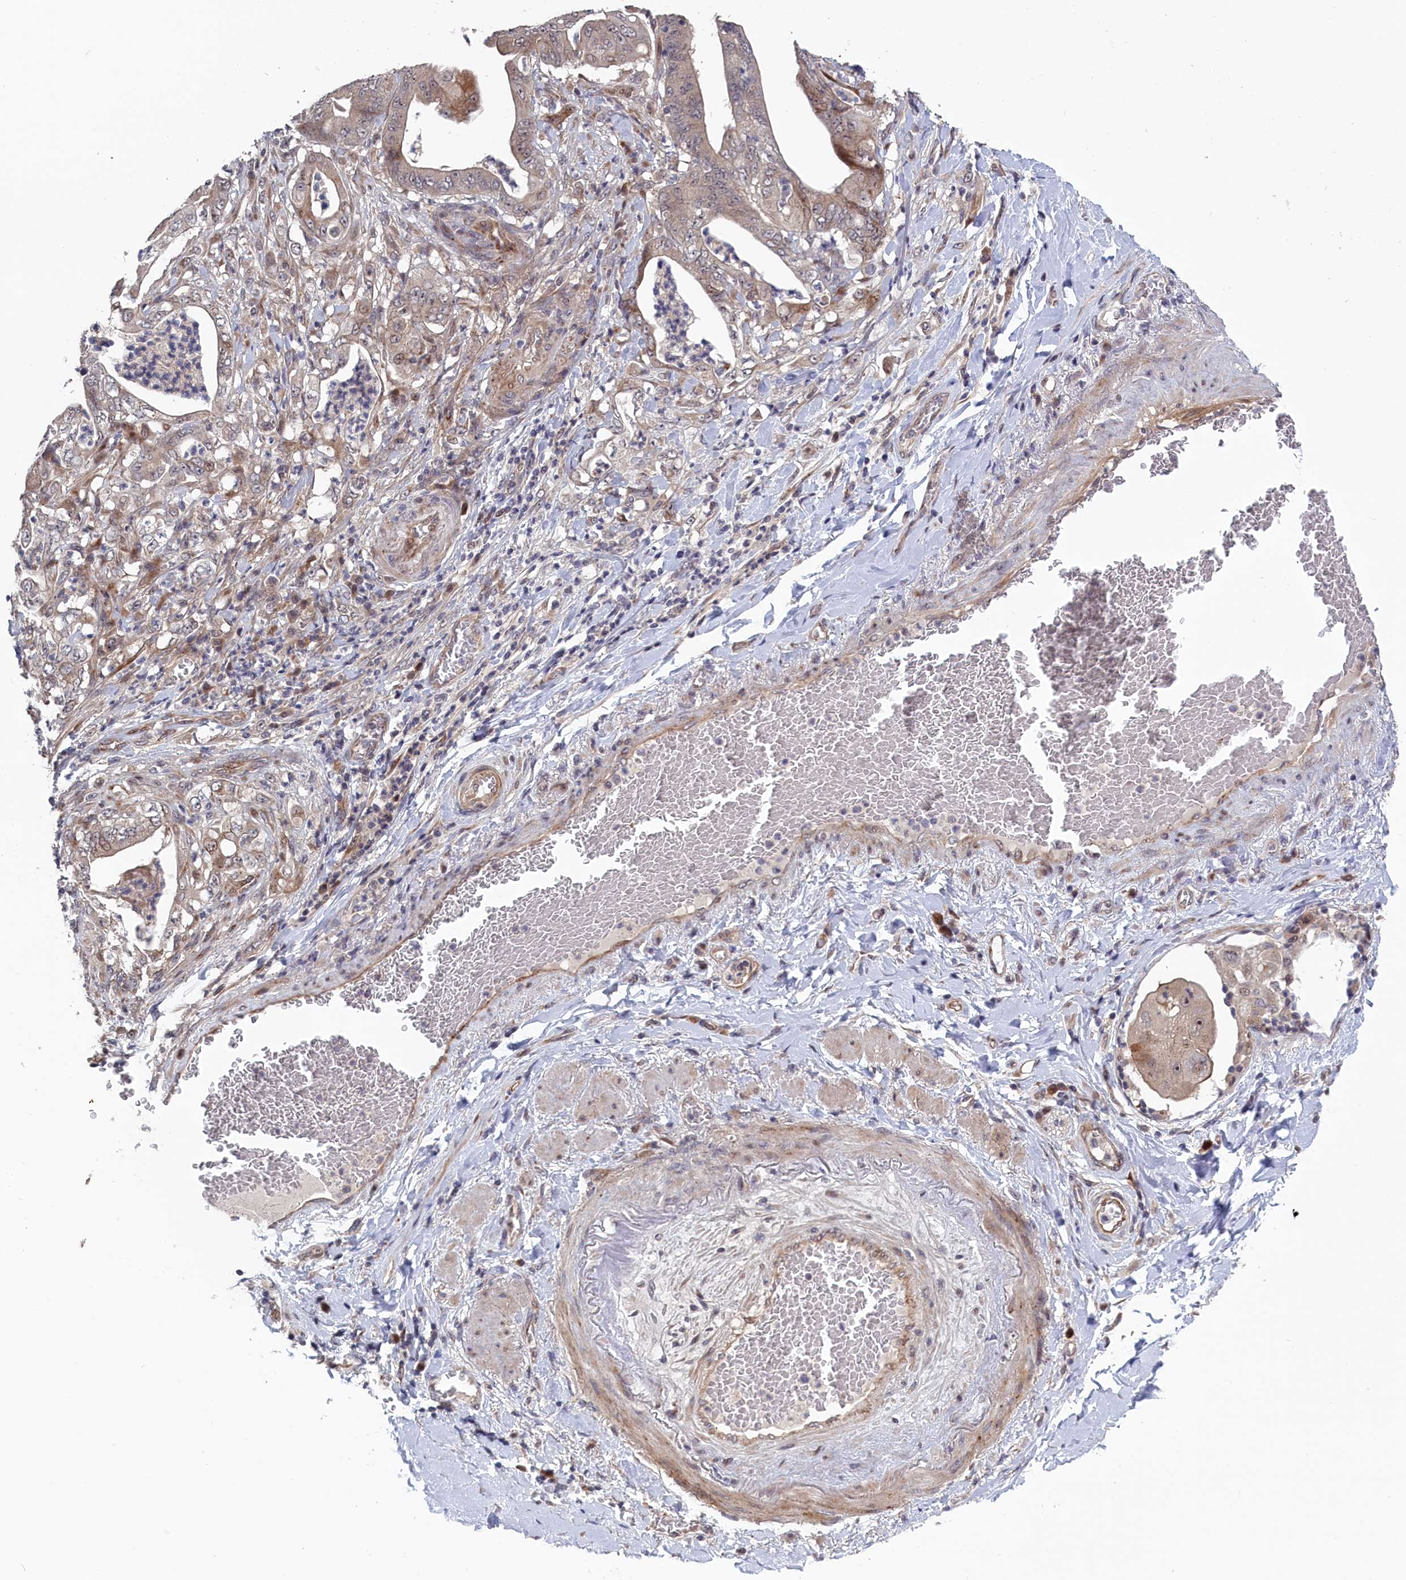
{"staining": {"intensity": "weak", "quantity": "<25%", "location": "cytoplasmic/membranous"}, "tissue": "stomach cancer", "cell_type": "Tumor cells", "image_type": "cancer", "snomed": [{"axis": "morphology", "description": "Adenocarcinoma, NOS"}, {"axis": "topography", "description": "Stomach"}], "caption": "Immunohistochemical staining of human adenocarcinoma (stomach) displays no significant staining in tumor cells.", "gene": "LSG1", "patient": {"sex": "female", "age": 73}}